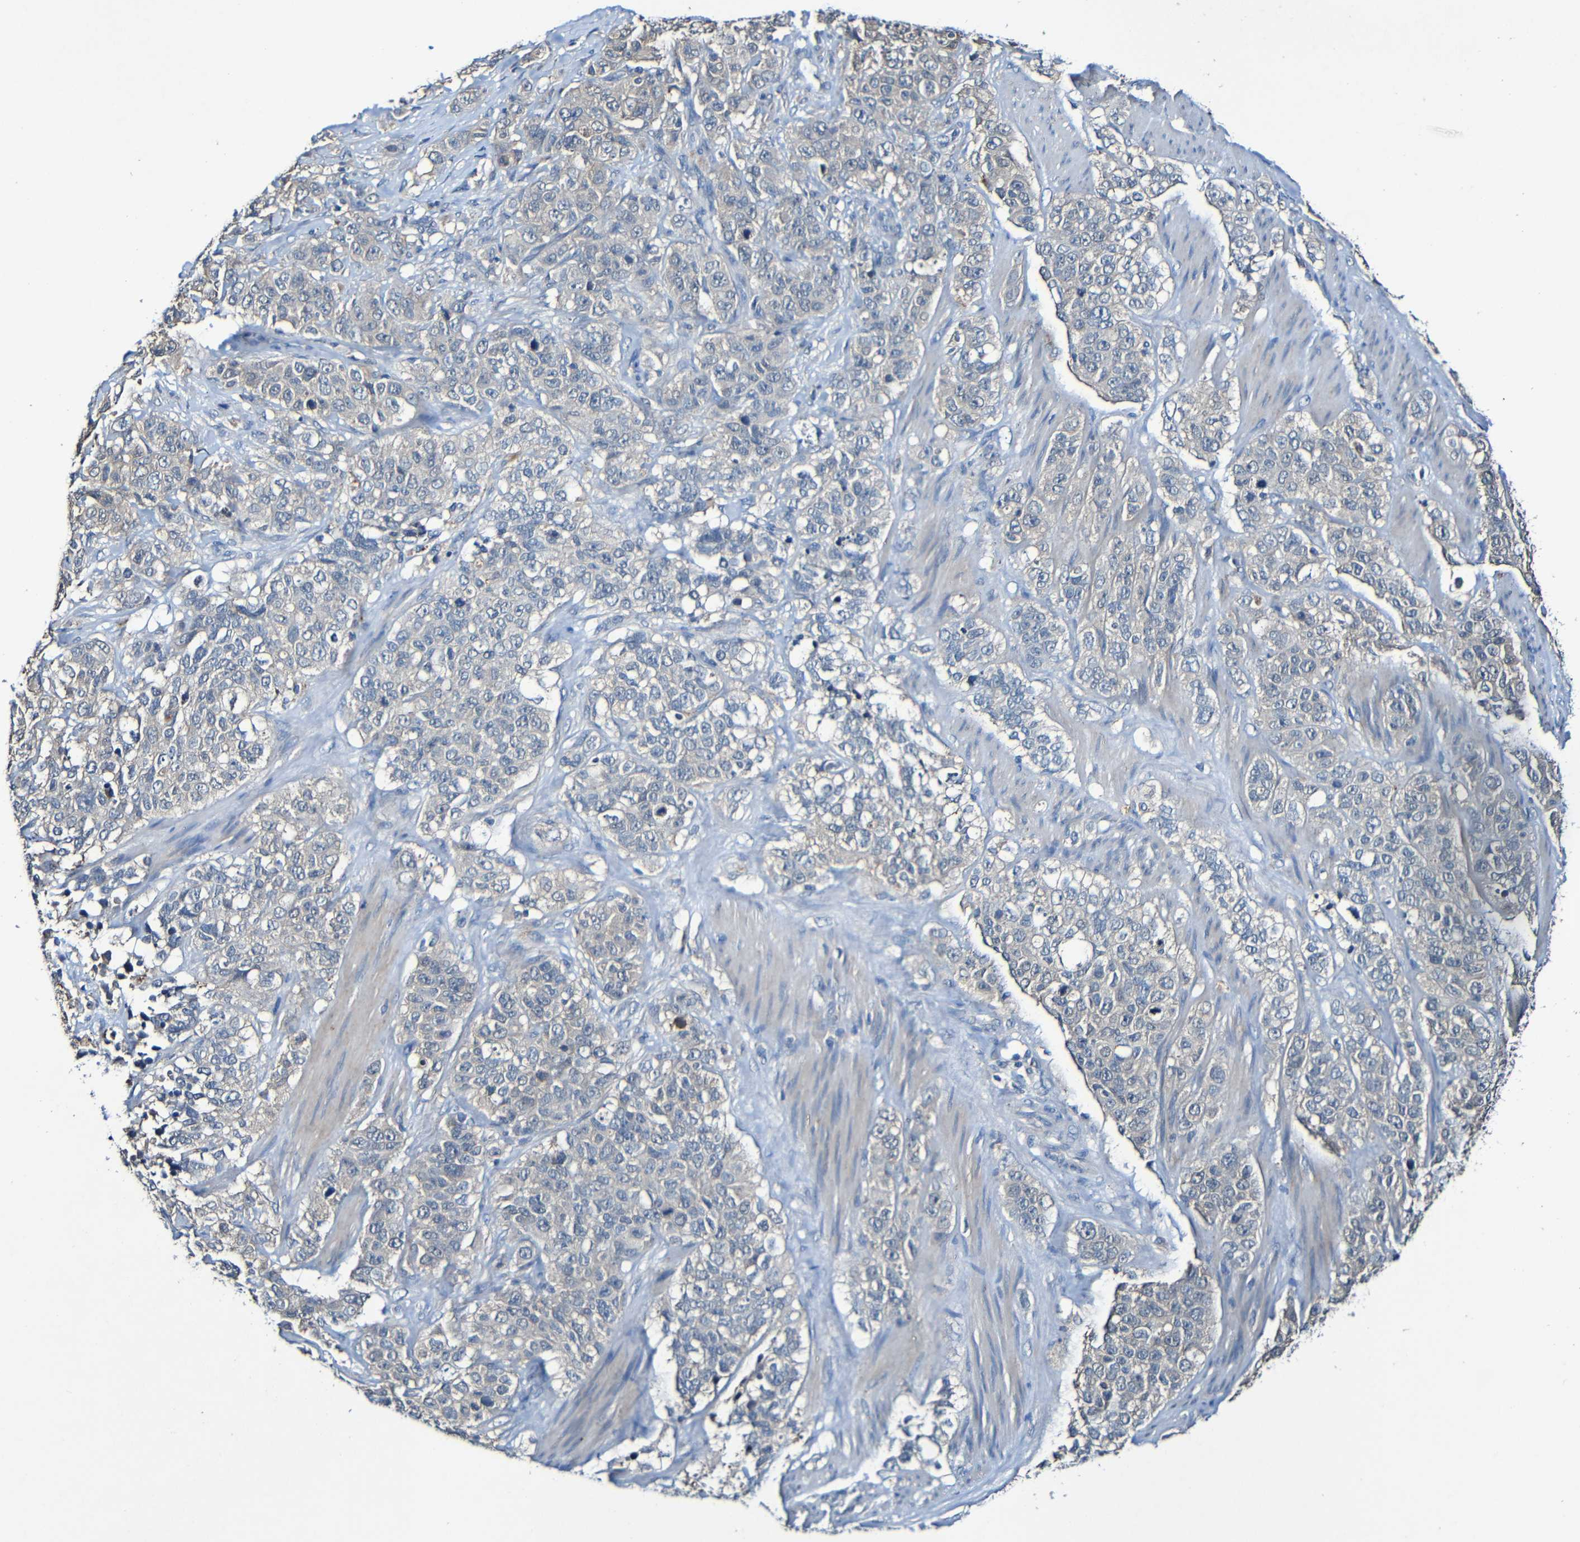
{"staining": {"intensity": "weak", "quantity": "25%-75%", "location": "cytoplasmic/membranous"}, "tissue": "stomach cancer", "cell_type": "Tumor cells", "image_type": "cancer", "snomed": [{"axis": "morphology", "description": "Adenocarcinoma, NOS"}, {"axis": "topography", "description": "Stomach"}], "caption": "Protein staining exhibits weak cytoplasmic/membranous staining in about 25%-75% of tumor cells in adenocarcinoma (stomach).", "gene": "LRRC70", "patient": {"sex": "male", "age": 48}}